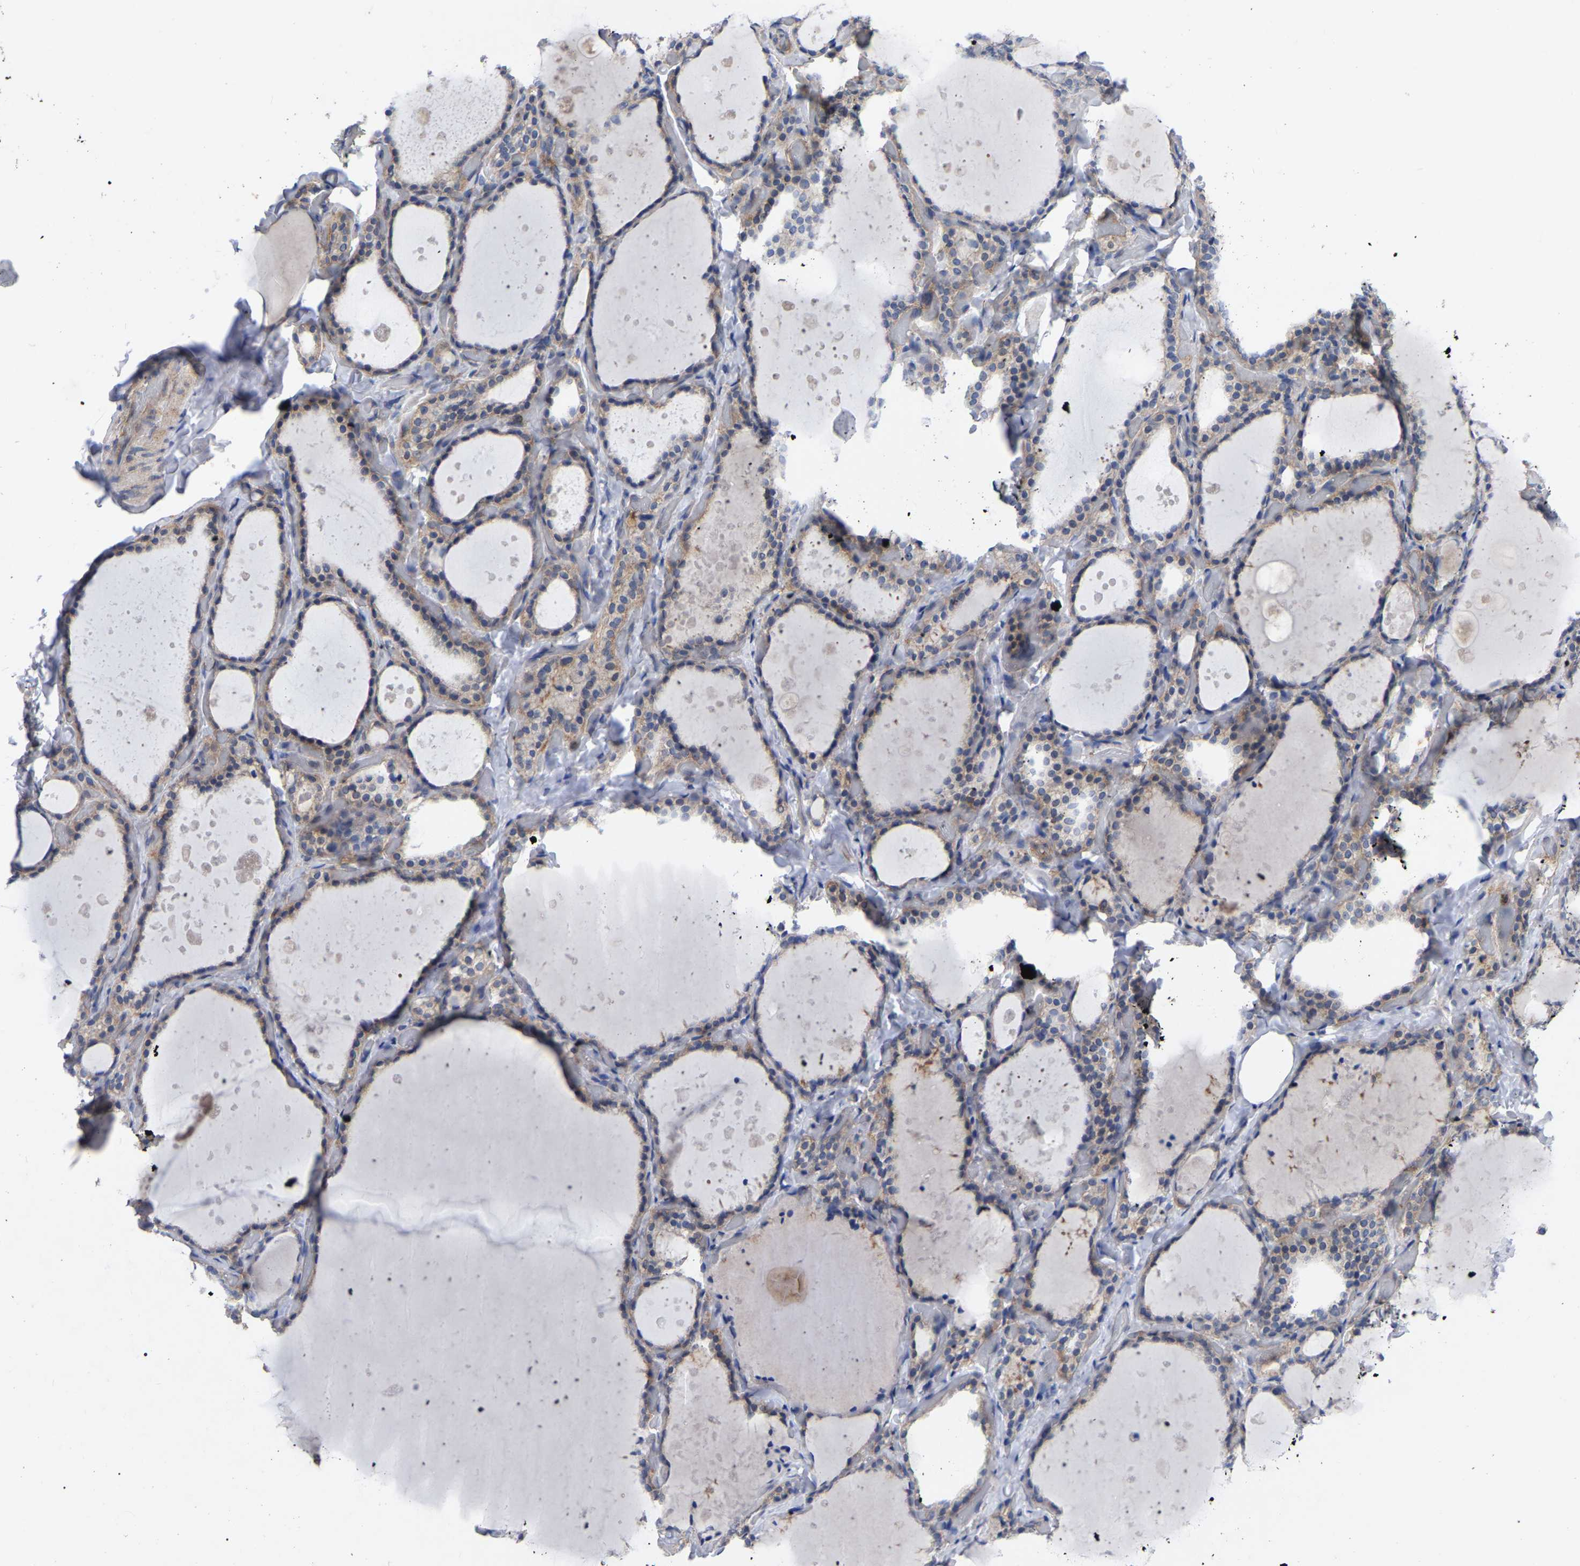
{"staining": {"intensity": "weak", "quantity": "<25%", "location": "cytoplasmic/membranous"}, "tissue": "thyroid gland", "cell_type": "Glandular cells", "image_type": "normal", "snomed": [{"axis": "morphology", "description": "Normal tissue, NOS"}, {"axis": "topography", "description": "Thyroid gland"}], "caption": "Photomicrograph shows no significant protein positivity in glandular cells of benign thyroid gland.", "gene": "TCP1", "patient": {"sex": "female", "age": 44}}